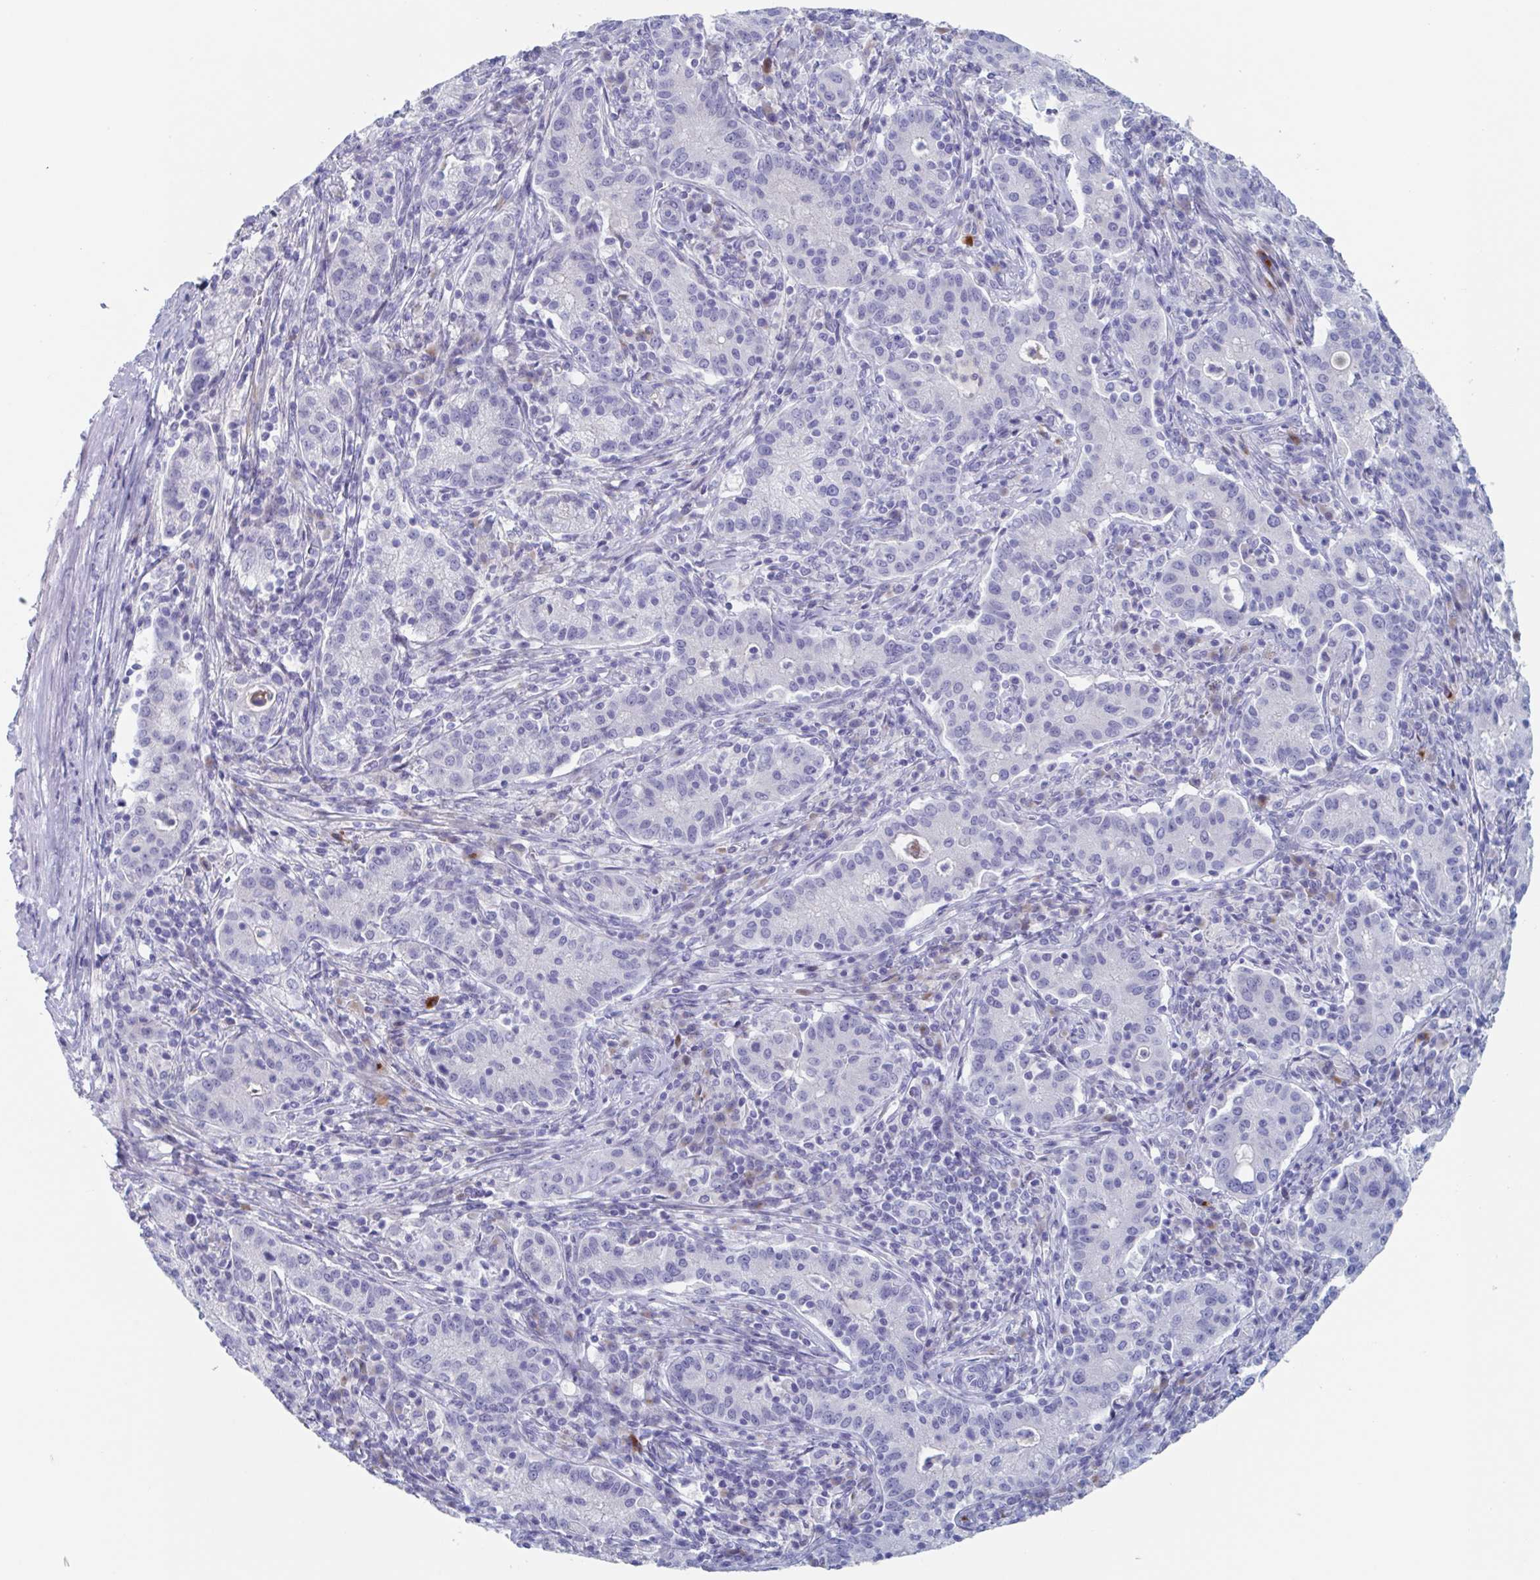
{"staining": {"intensity": "negative", "quantity": "none", "location": "none"}, "tissue": "cervical cancer", "cell_type": "Tumor cells", "image_type": "cancer", "snomed": [{"axis": "morphology", "description": "Normal tissue, NOS"}, {"axis": "morphology", "description": "Adenocarcinoma, NOS"}, {"axis": "topography", "description": "Cervix"}], "caption": "IHC of human cervical cancer (adenocarcinoma) exhibits no expression in tumor cells.", "gene": "NT5C3B", "patient": {"sex": "female", "age": 44}}